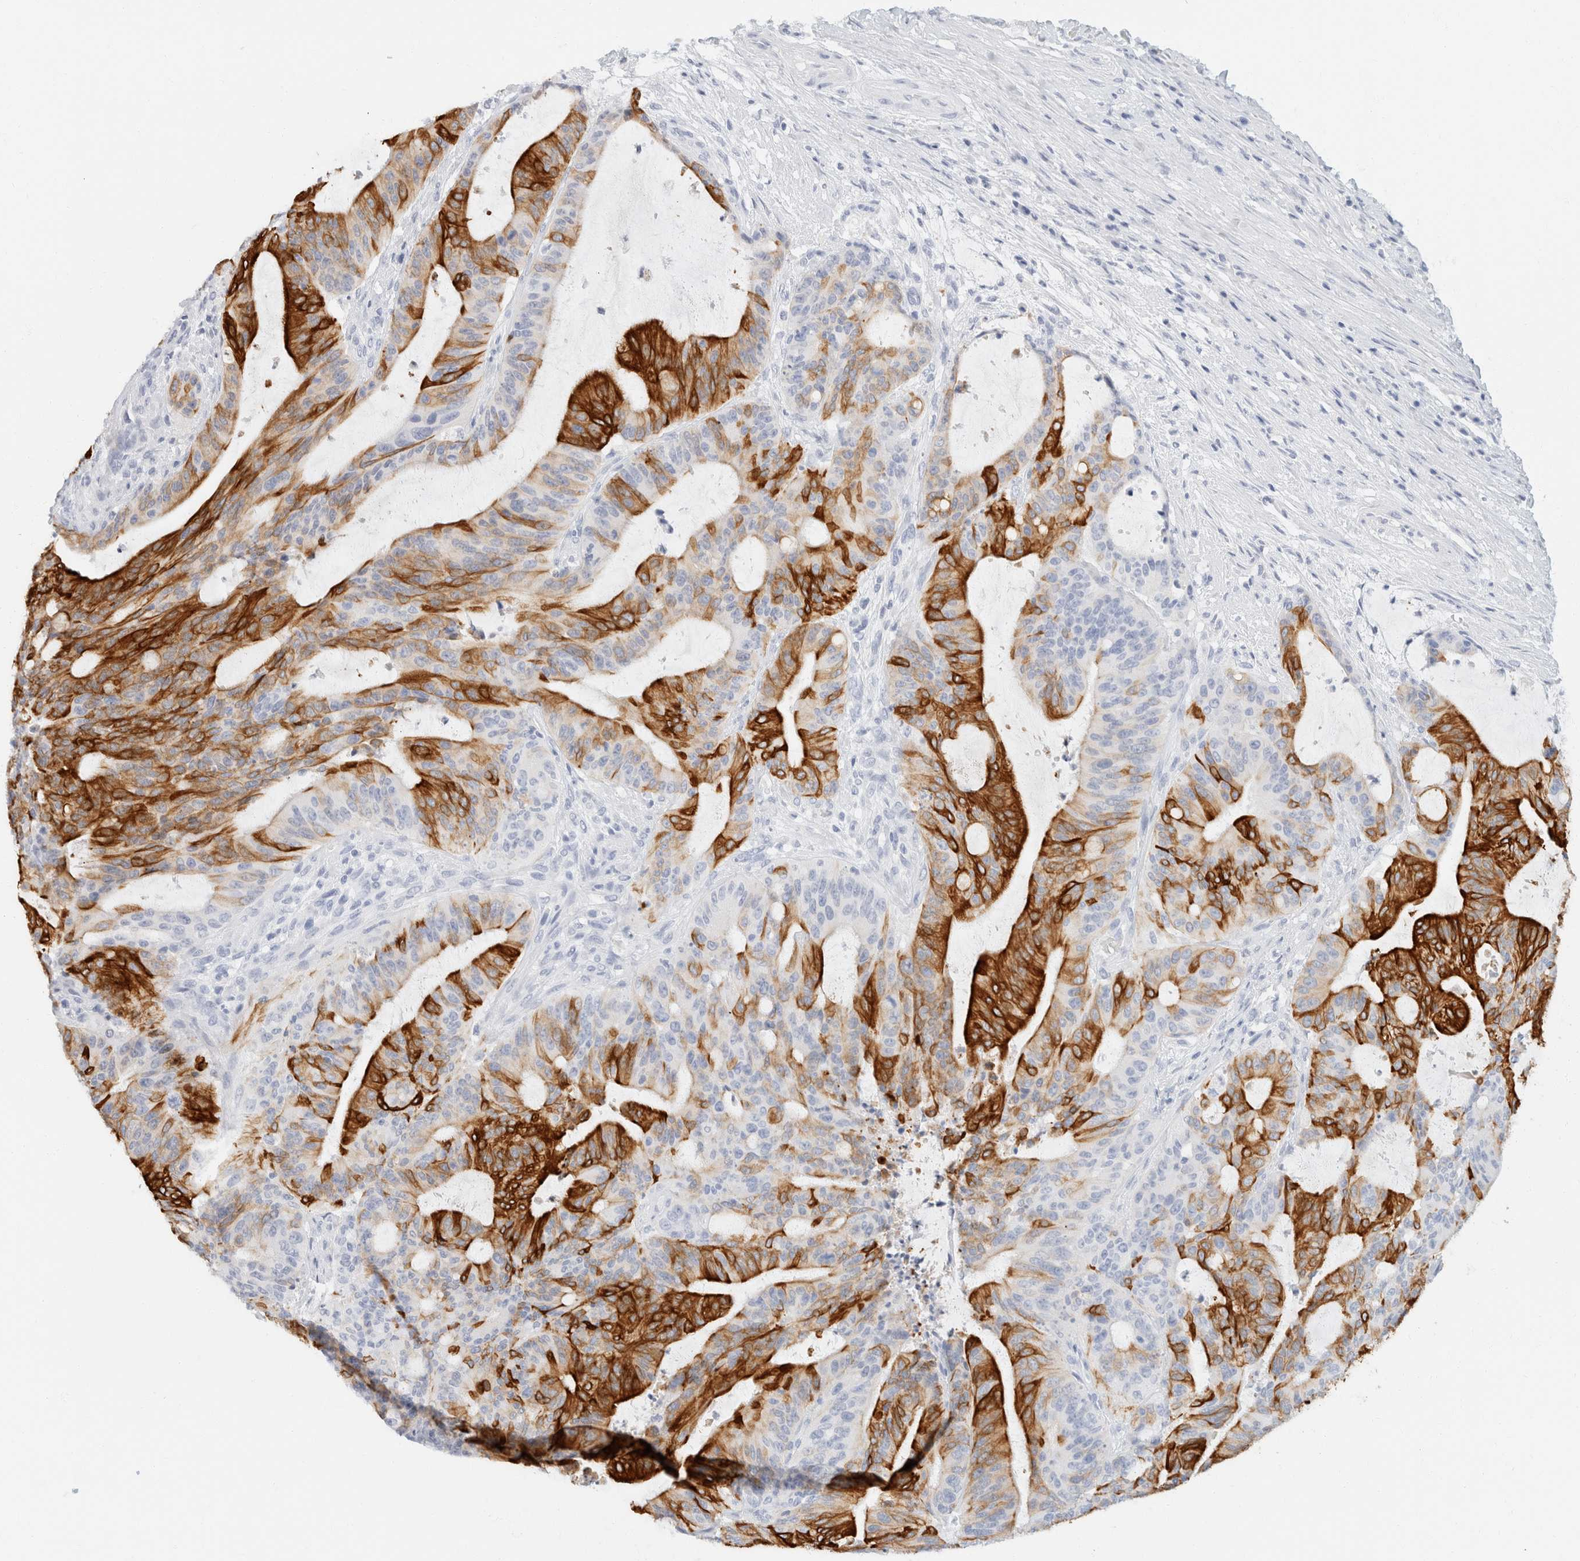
{"staining": {"intensity": "strong", "quantity": ">75%", "location": "cytoplasmic/membranous"}, "tissue": "liver cancer", "cell_type": "Tumor cells", "image_type": "cancer", "snomed": [{"axis": "morphology", "description": "Normal tissue, NOS"}, {"axis": "morphology", "description": "Cholangiocarcinoma"}, {"axis": "topography", "description": "Liver"}, {"axis": "topography", "description": "Peripheral nerve tissue"}], "caption": "Brown immunohistochemical staining in human liver cancer (cholangiocarcinoma) shows strong cytoplasmic/membranous positivity in about >75% of tumor cells. The staining was performed using DAB to visualize the protein expression in brown, while the nuclei were stained in blue with hematoxylin (Magnification: 20x).", "gene": "KRT20", "patient": {"sex": "female", "age": 73}}